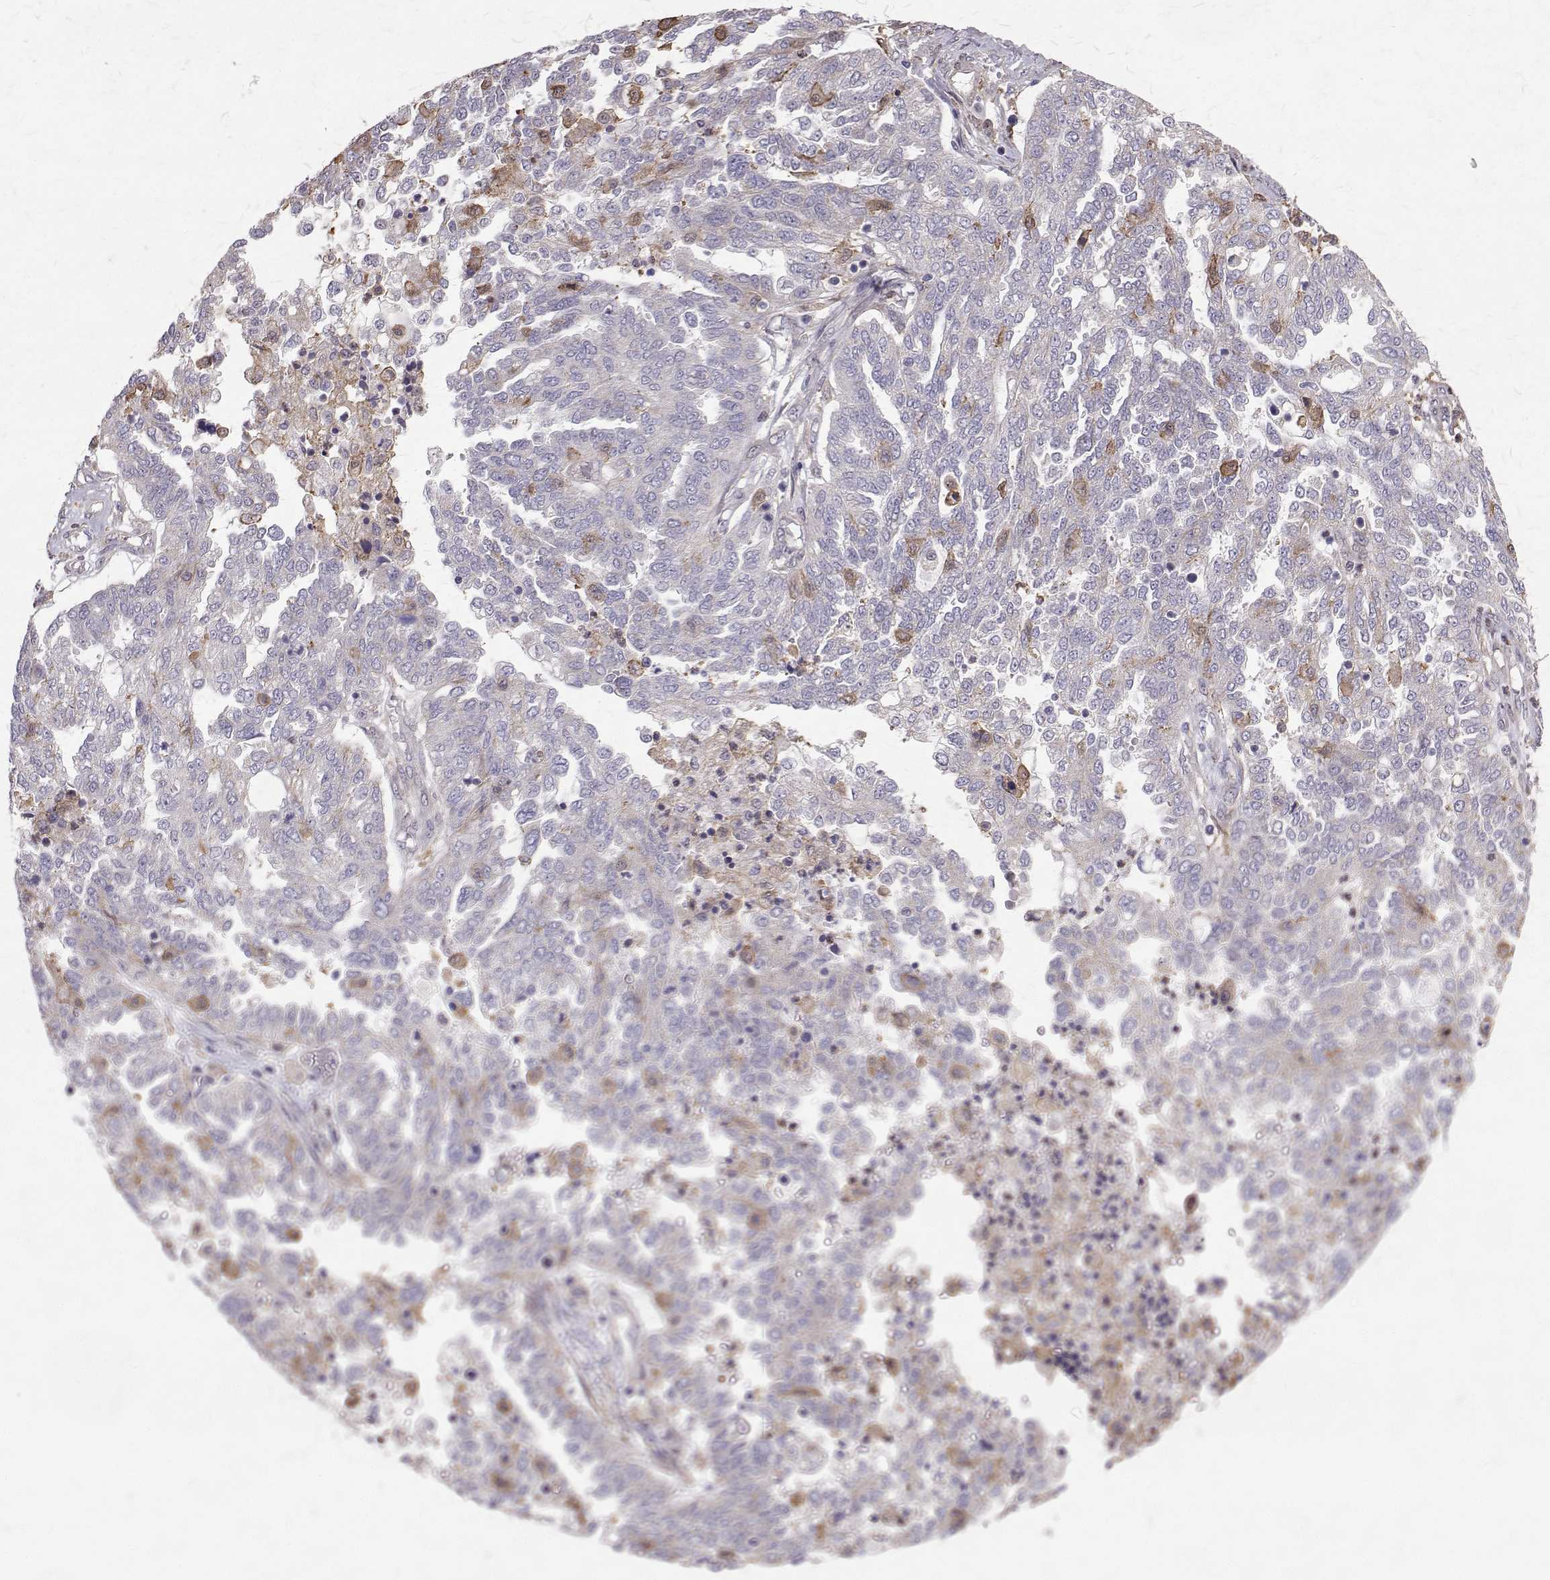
{"staining": {"intensity": "moderate", "quantity": "<25%", "location": "cytoplasmic/membranous"}, "tissue": "ovarian cancer", "cell_type": "Tumor cells", "image_type": "cancer", "snomed": [{"axis": "morphology", "description": "Cystadenocarcinoma, serous, NOS"}, {"axis": "topography", "description": "Ovary"}], "caption": "IHC of ovarian cancer (serous cystadenocarcinoma) shows low levels of moderate cytoplasmic/membranous expression in about <25% of tumor cells. (IHC, brightfield microscopy, high magnification).", "gene": "CCDC89", "patient": {"sex": "female", "age": 67}}